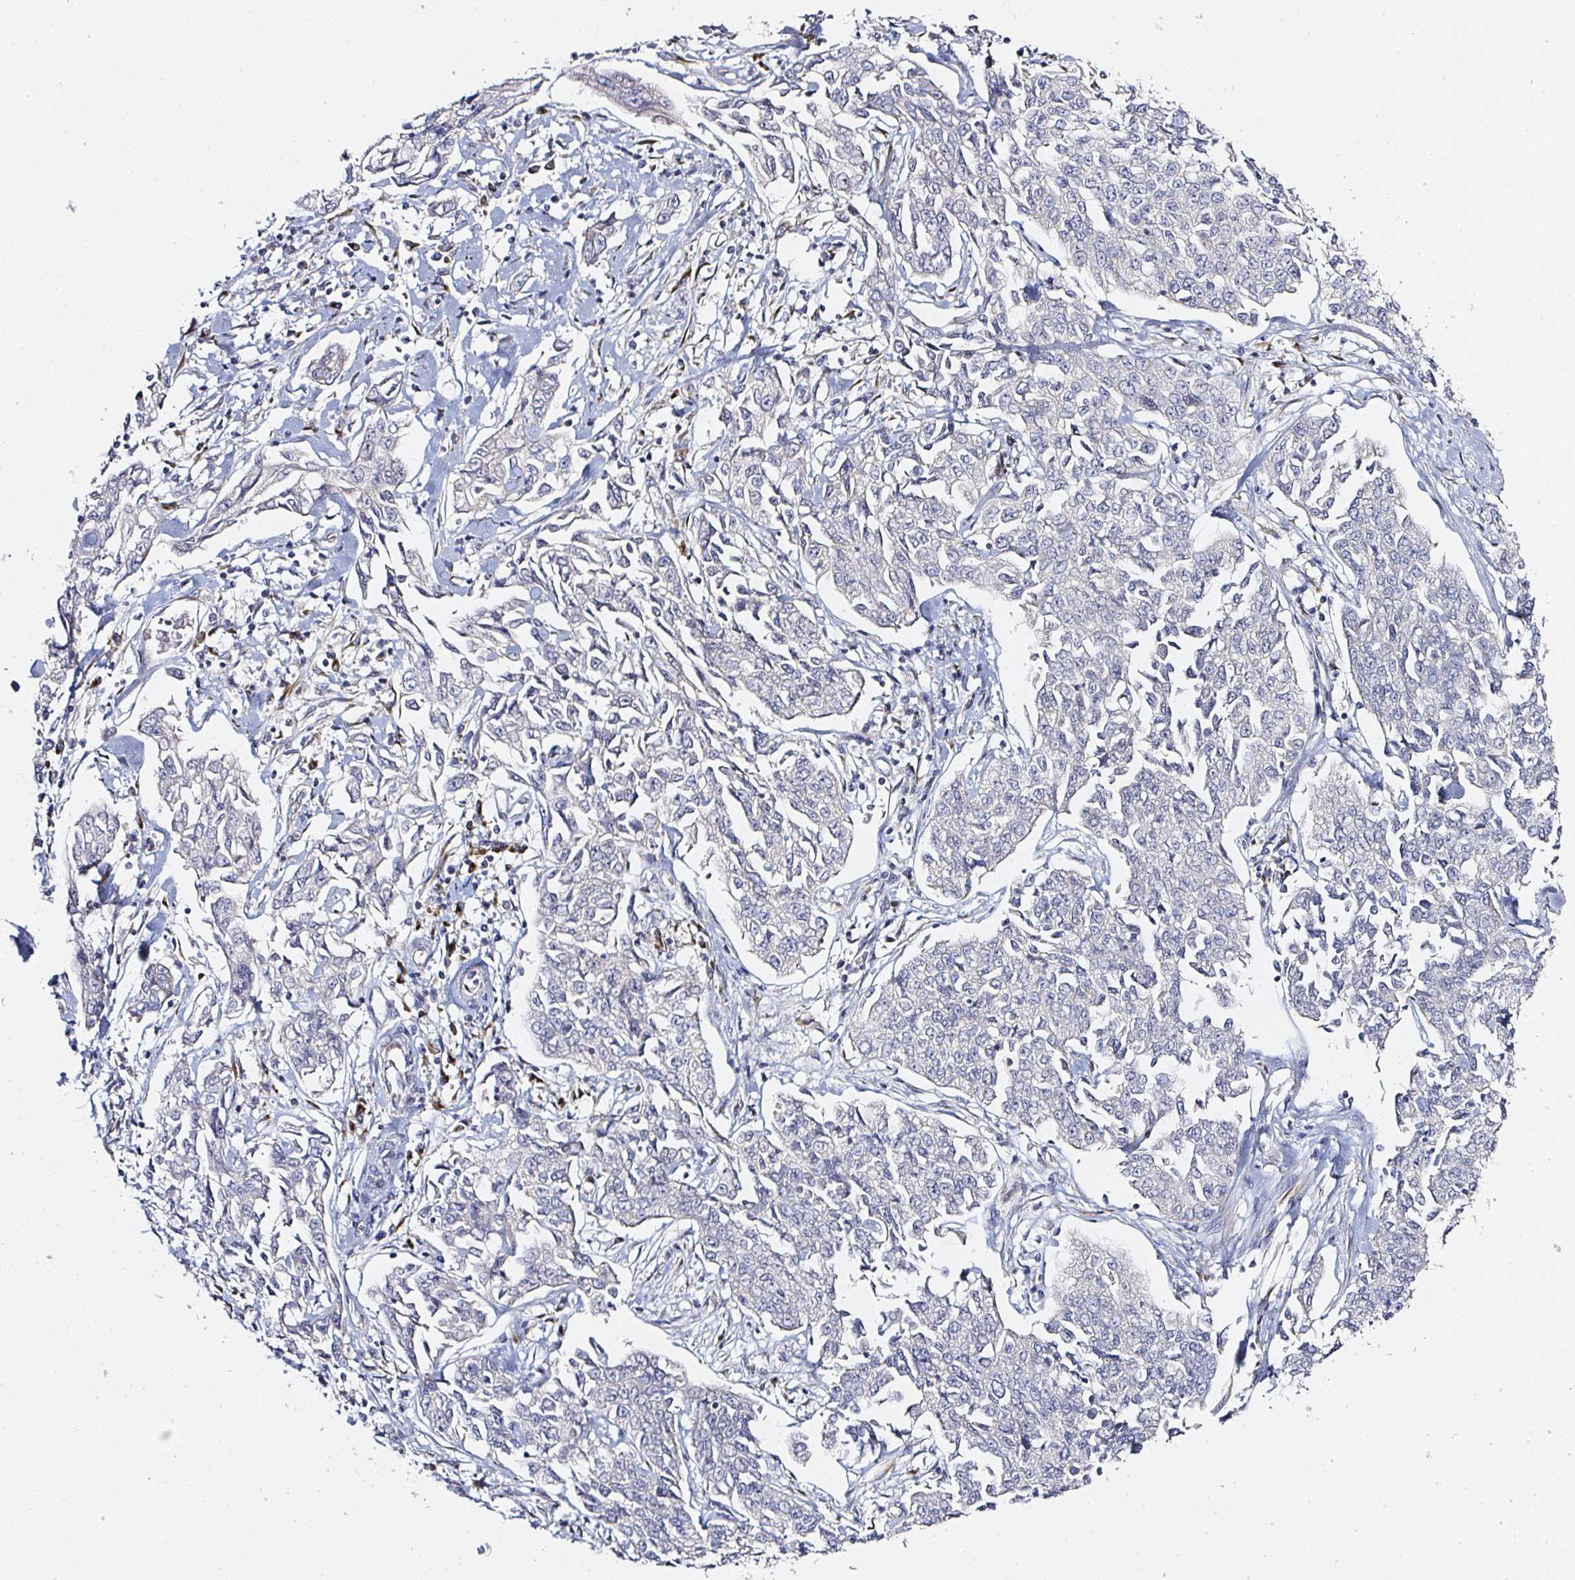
{"staining": {"intensity": "negative", "quantity": "none", "location": "none"}, "tissue": "cervical cancer", "cell_type": "Tumor cells", "image_type": "cancer", "snomed": [{"axis": "morphology", "description": "Squamous cell carcinoma, NOS"}, {"axis": "topography", "description": "Cervix"}], "caption": "High power microscopy image of an immunohistochemistry histopathology image of cervical cancer (squamous cell carcinoma), revealing no significant staining in tumor cells. (Stains: DAB immunohistochemistry (IHC) with hematoxylin counter stain, Microscopy: brightfield microscopy at high magnification).", "gene": "MLX", "patient": {"sex": "female", "age": 35}}